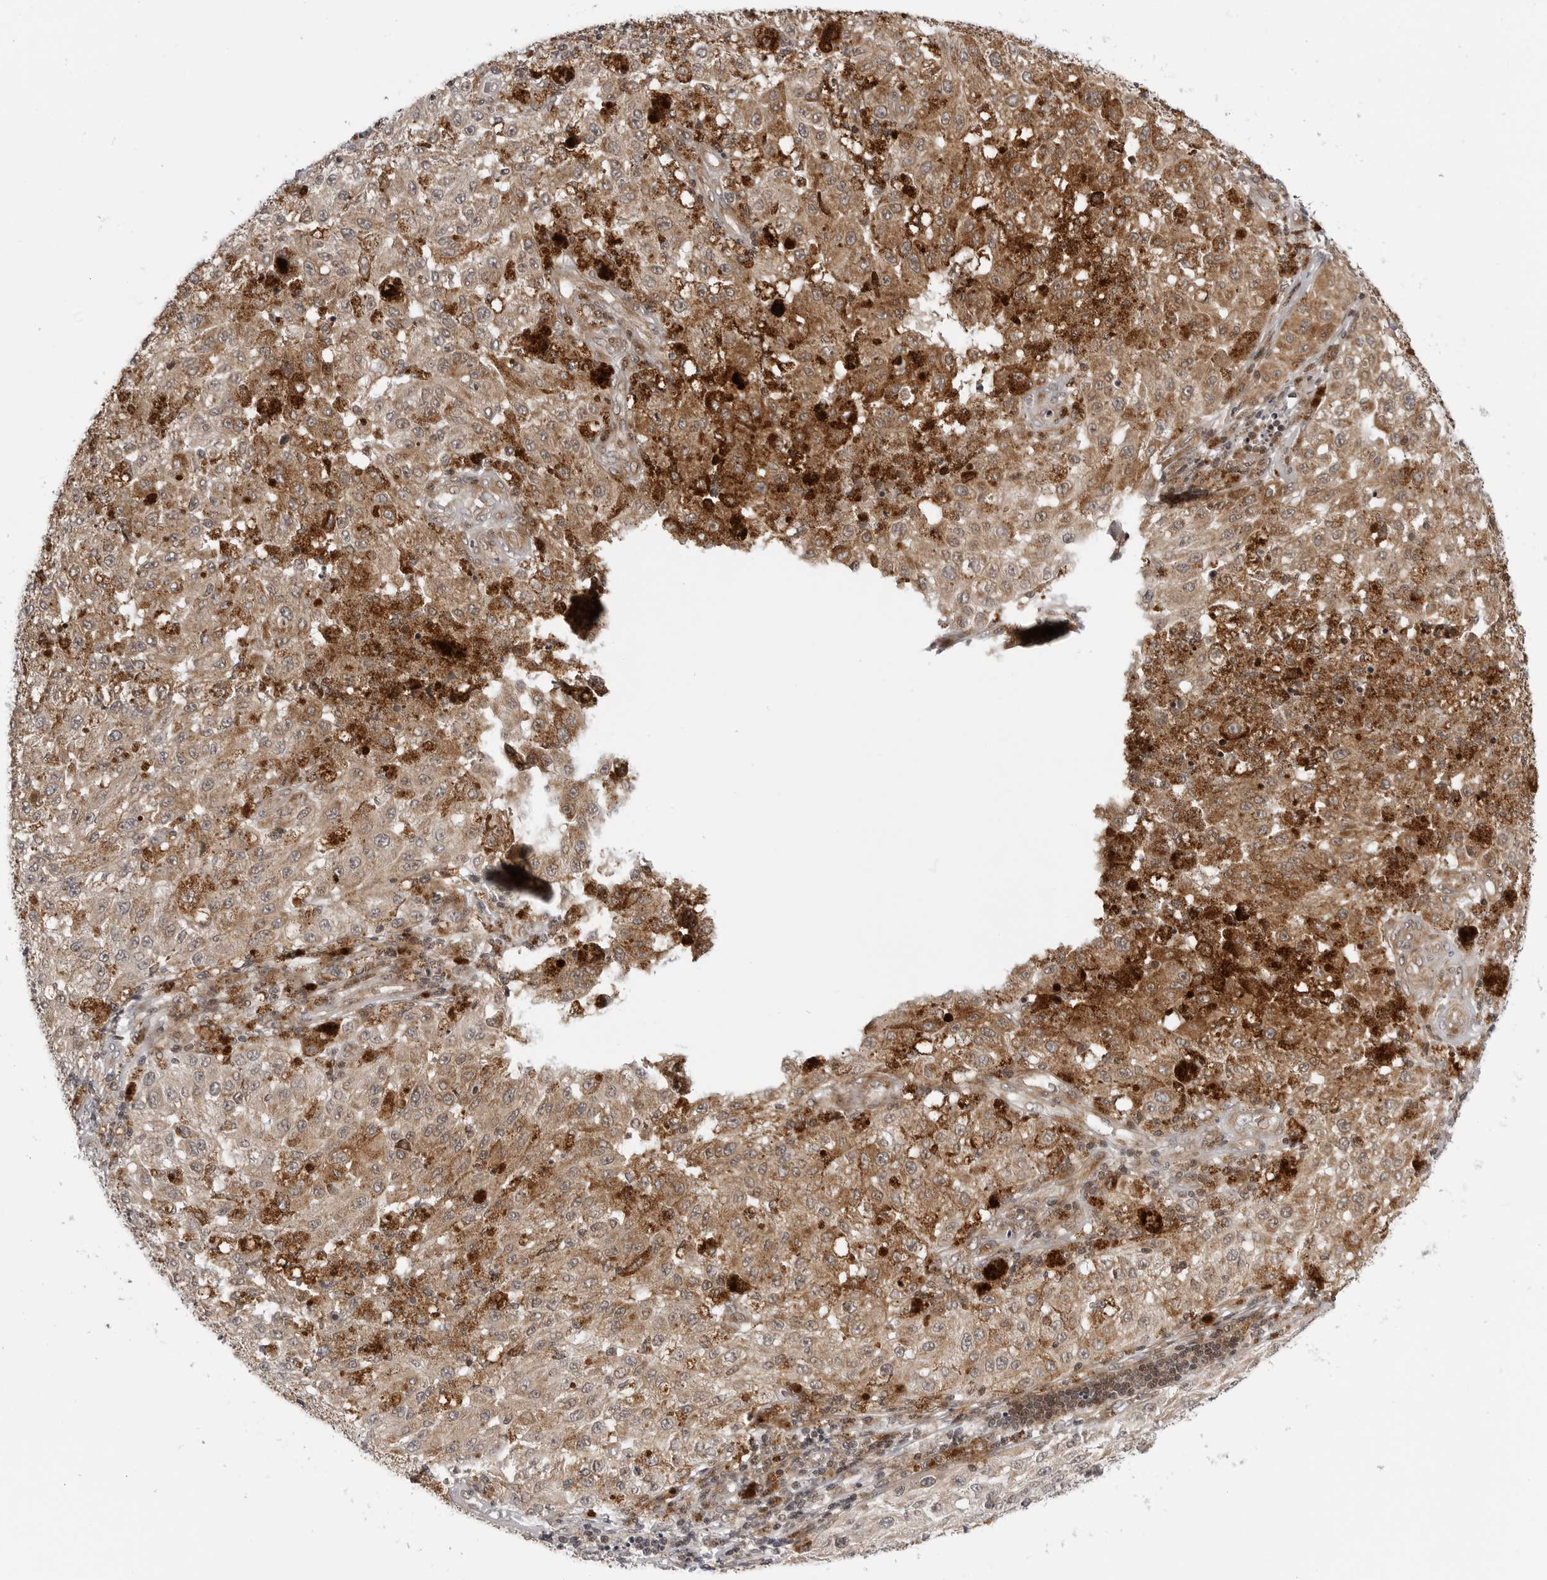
{"staining": {"intensity": "moderate", "quantity": "25%-75%", "location": "cytoplasmic/membranous"}, "tissue": "melanoma", "cell_type": "Tumor cells", "image_type": "cancer", "snomed": [{"axis": "morphology", "description": "Malignant melanoma, NOS"}, {"axis": "topography", "description": "Skin"}], "caption": "IHC staining of malignant melanoma, which displays medium levels of moderate cytoplasmic/membranous positivity in approximately 25%-75% of tumor cells indicating moderate cytoplasmic/membranous protein positivity. The staining was performed using DAB (brown) for protein detection and nuclei were counterstained in hematoxylin (blue).", "gene": "ADAMTS5", "patient": {"sex": "female", "age": 64}}